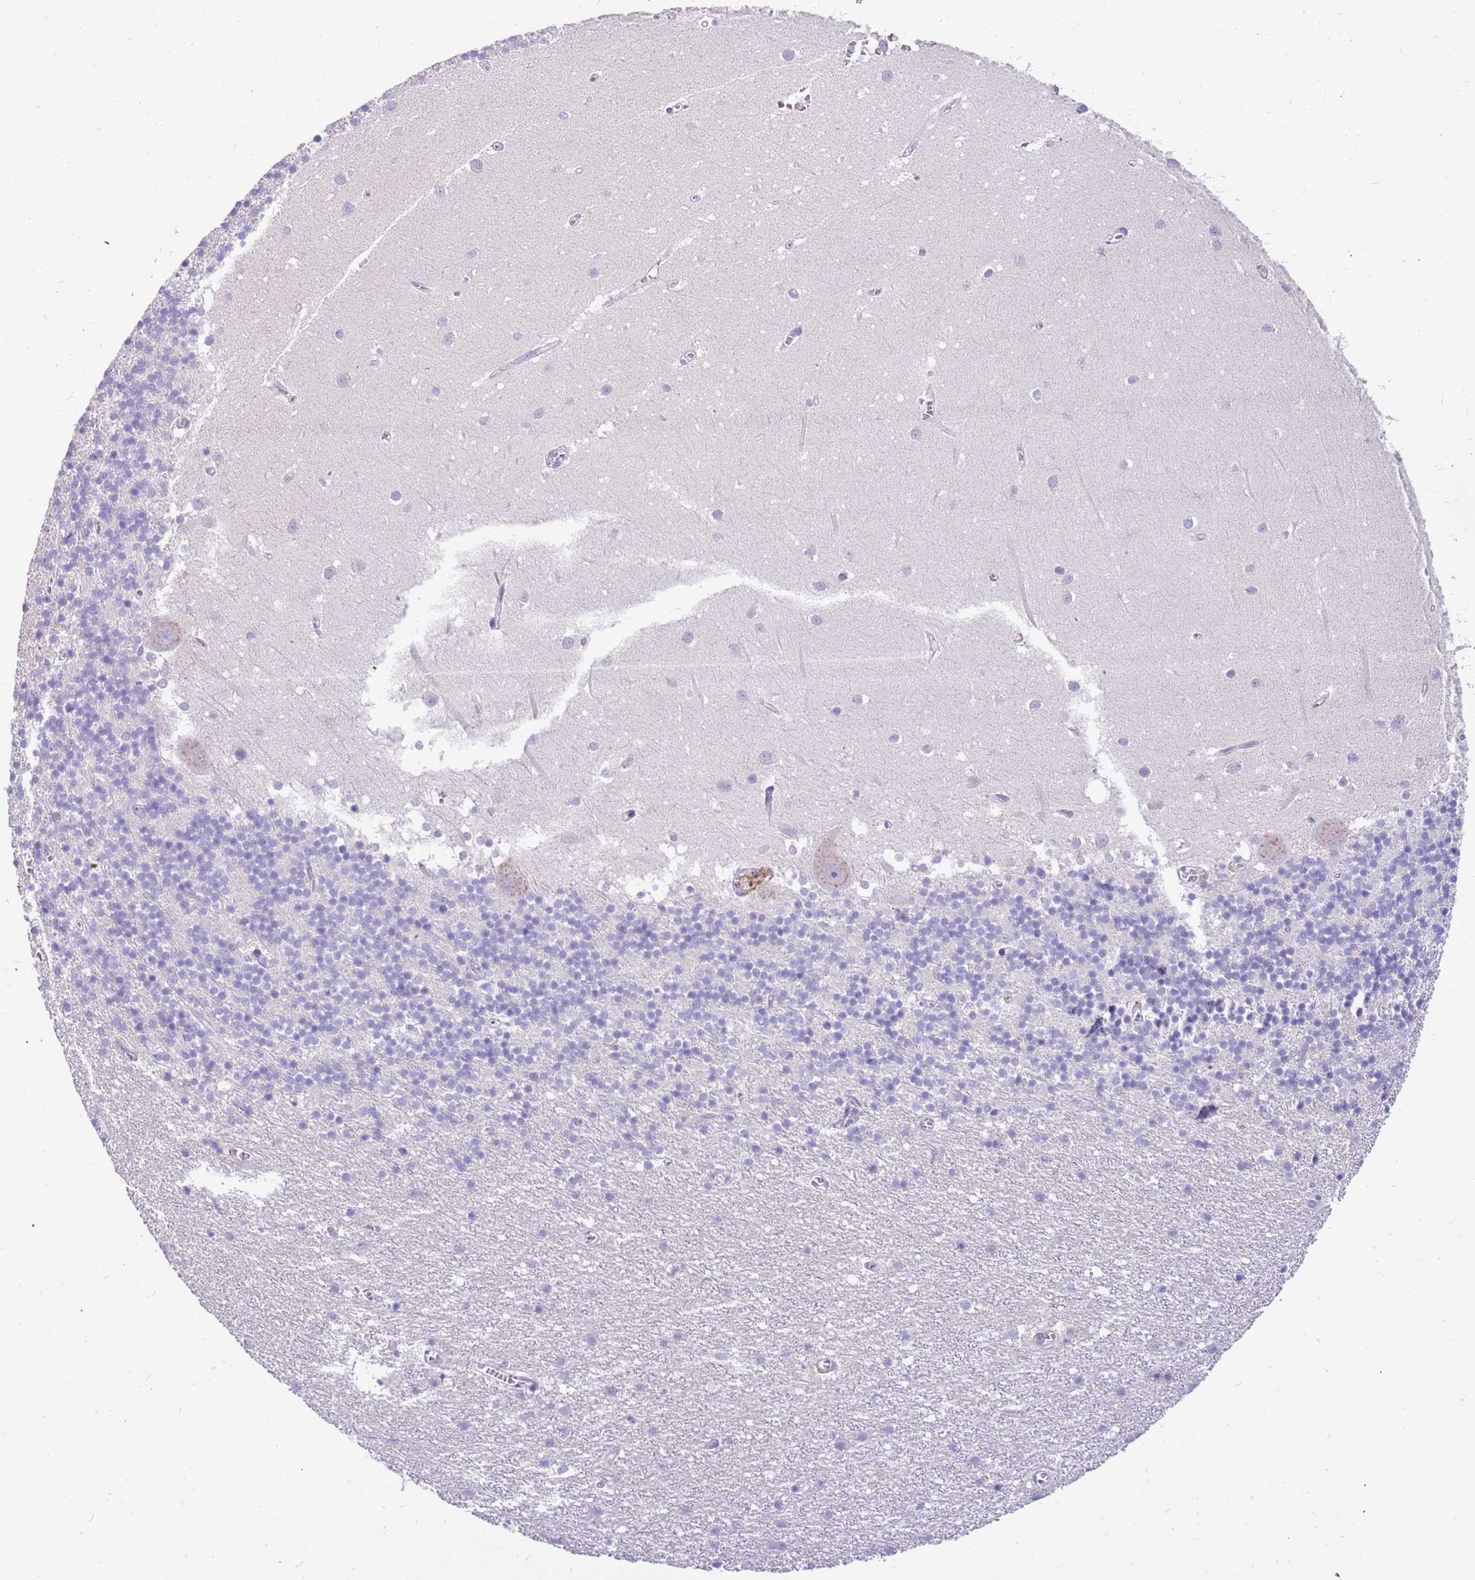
{"staining": {"intensity": "negative", "quantity": "none", "location": "none"}, "tissue": "cerebellum", "cell_type": "Cells in granular layer", "image_type": "normal", "snomed": [{"axis": "morphology", "description": "Normal tissue, NOS"}, {"axis": "topography", "description": "Cerebellum"}], "caption": "The image demonstrates no staining of cells in granular layer in benign cerebellum.", "gene": "RHCG", "patient": {"sex": "male", "age": 54}}